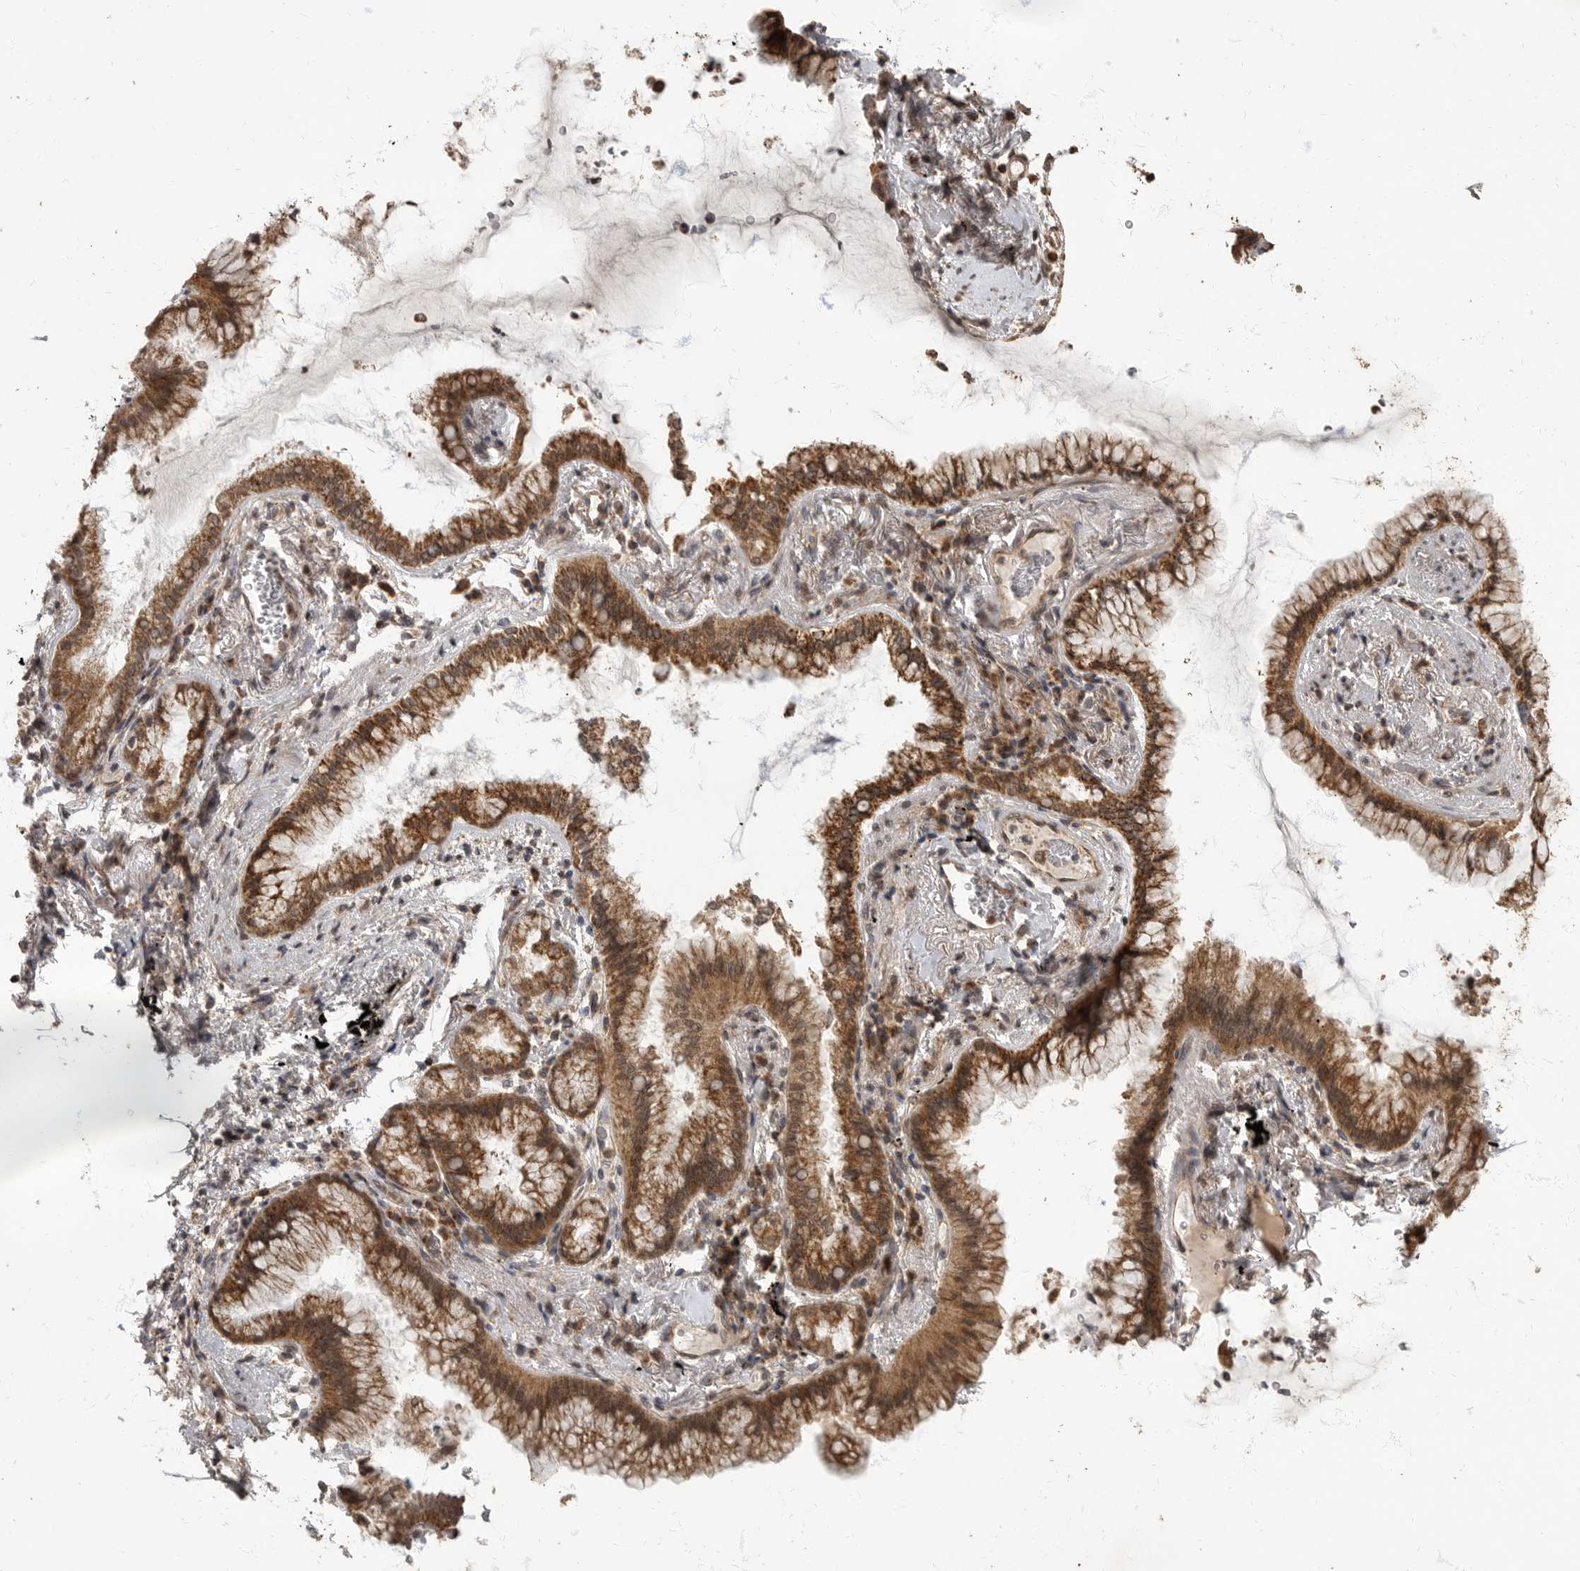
{"staining": {"intensity": "moderate", "quantity": ">75%", "location": "cytoplasmic/membranous,nuclear"}, "tissue": "lung cancer", "cell_type": "Tumor cells", "image_type": "cancer", "snomed": [{"axis": "morphology", "description": "Adenocarcinoma, NOS"}, {"axis": "topography", "description": "Lung"}], "caption": "Brown immunohistochemical staining in lung adenocarcinoma exhibits moderate cytoplasmic/membranous and nuclear expression in about >75% of tumor cells. (Brightfield microscopy of DAB IHC at high magnification).", "gene": "MAFG", "patient": {"sex": "female", "age": 70}}